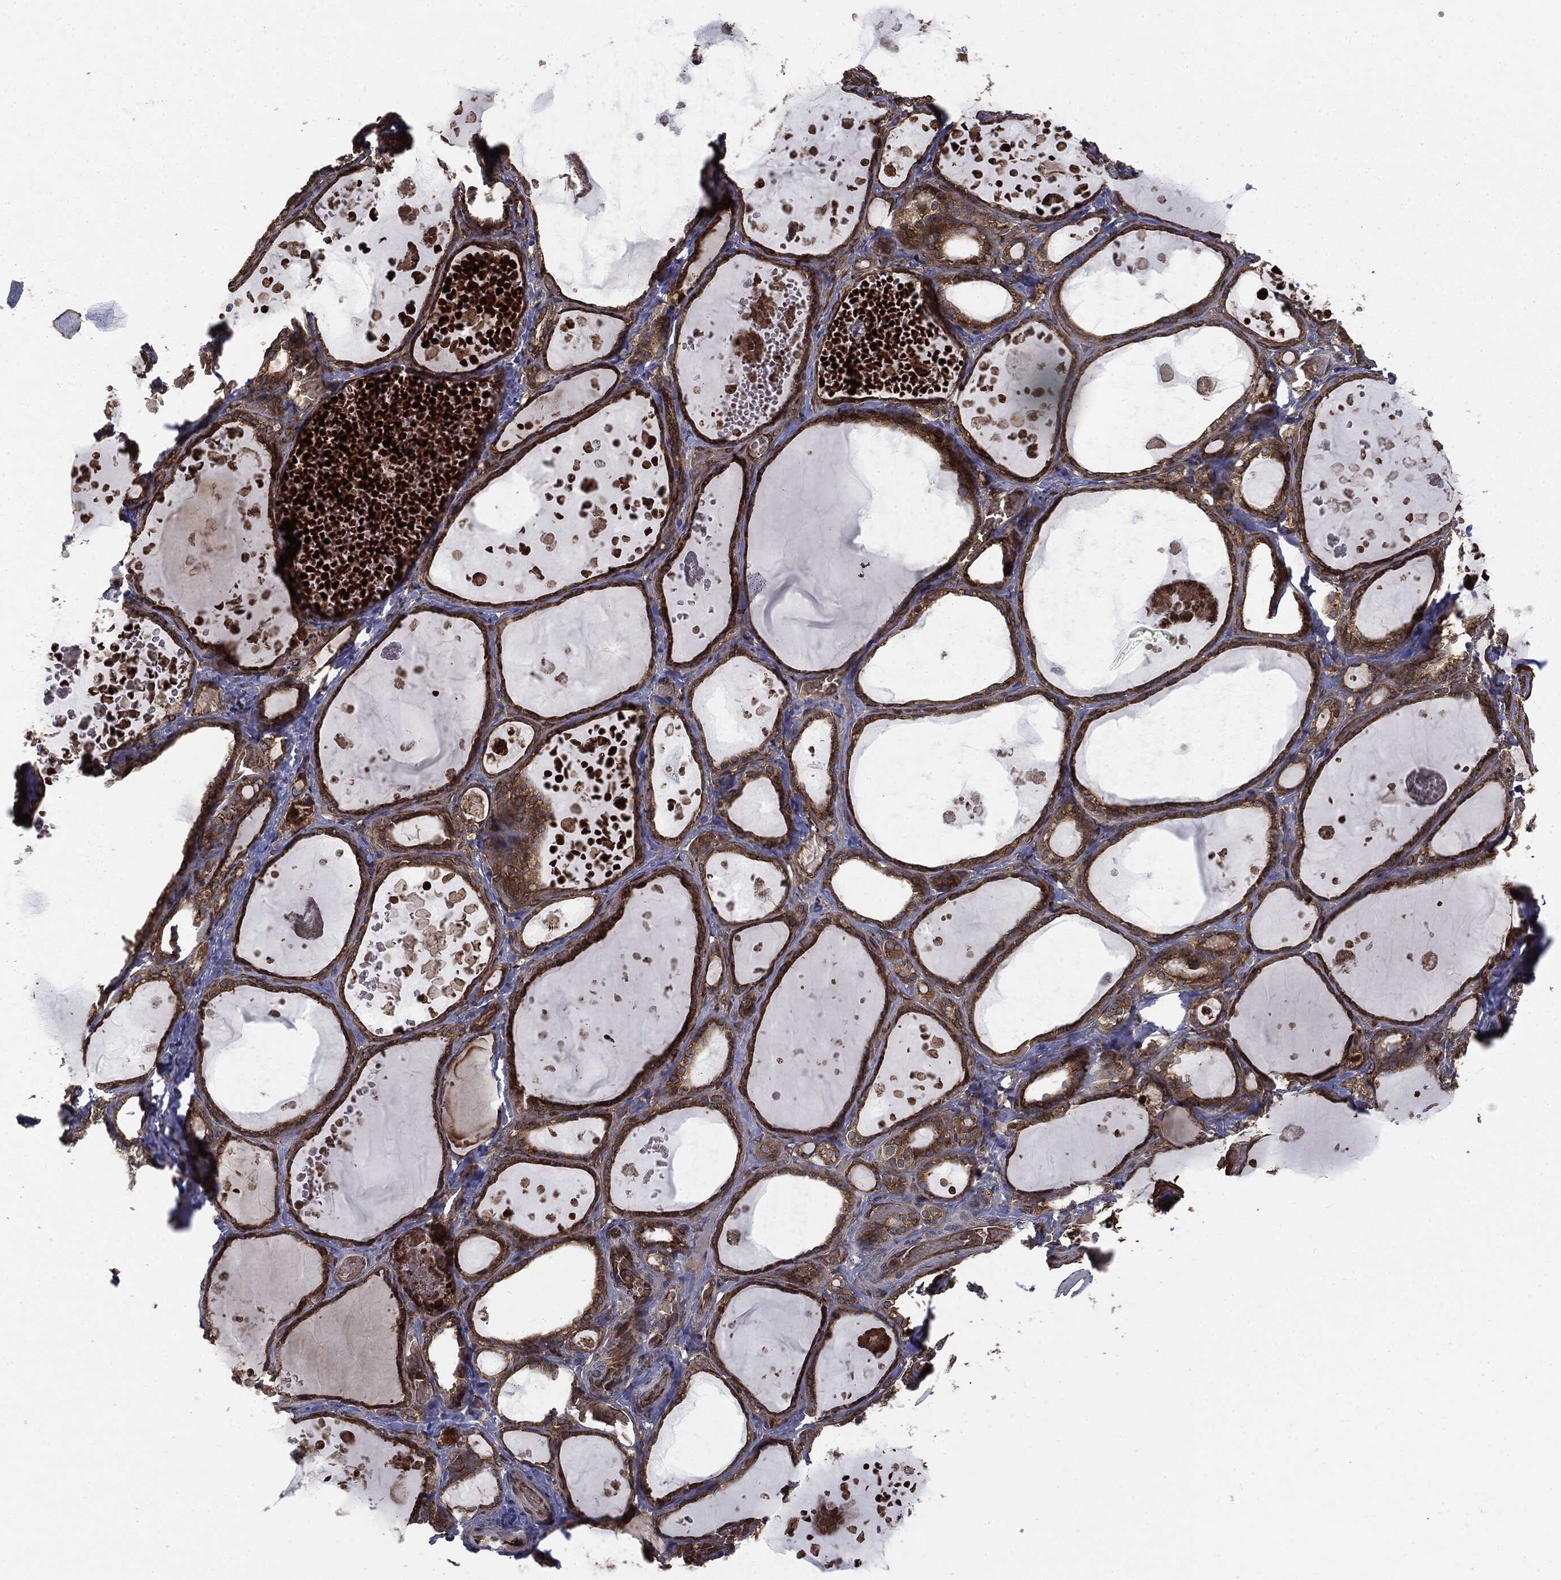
{"staining": {"intensity": "strong", "quantity": ">75%", "location": "cytoplasmic/membranous"}, "tissue": "thyroid gland", "cell_type": "Glandular cells", "image_type": "normal", "snomed": [{"axis": "morphology", "description": "Normal tissue, NOS"}, {"axis": "topography", "description": "Thyroid gland"}], "caption": "Normal thyroid gland reveals strong cytoplasmic/membranous expression in approximately >75% of glandular cells, visualized by immunohistochemistry.", "gene": "EIF2AK2", "patient": {"sex": "female", "age": 56}}